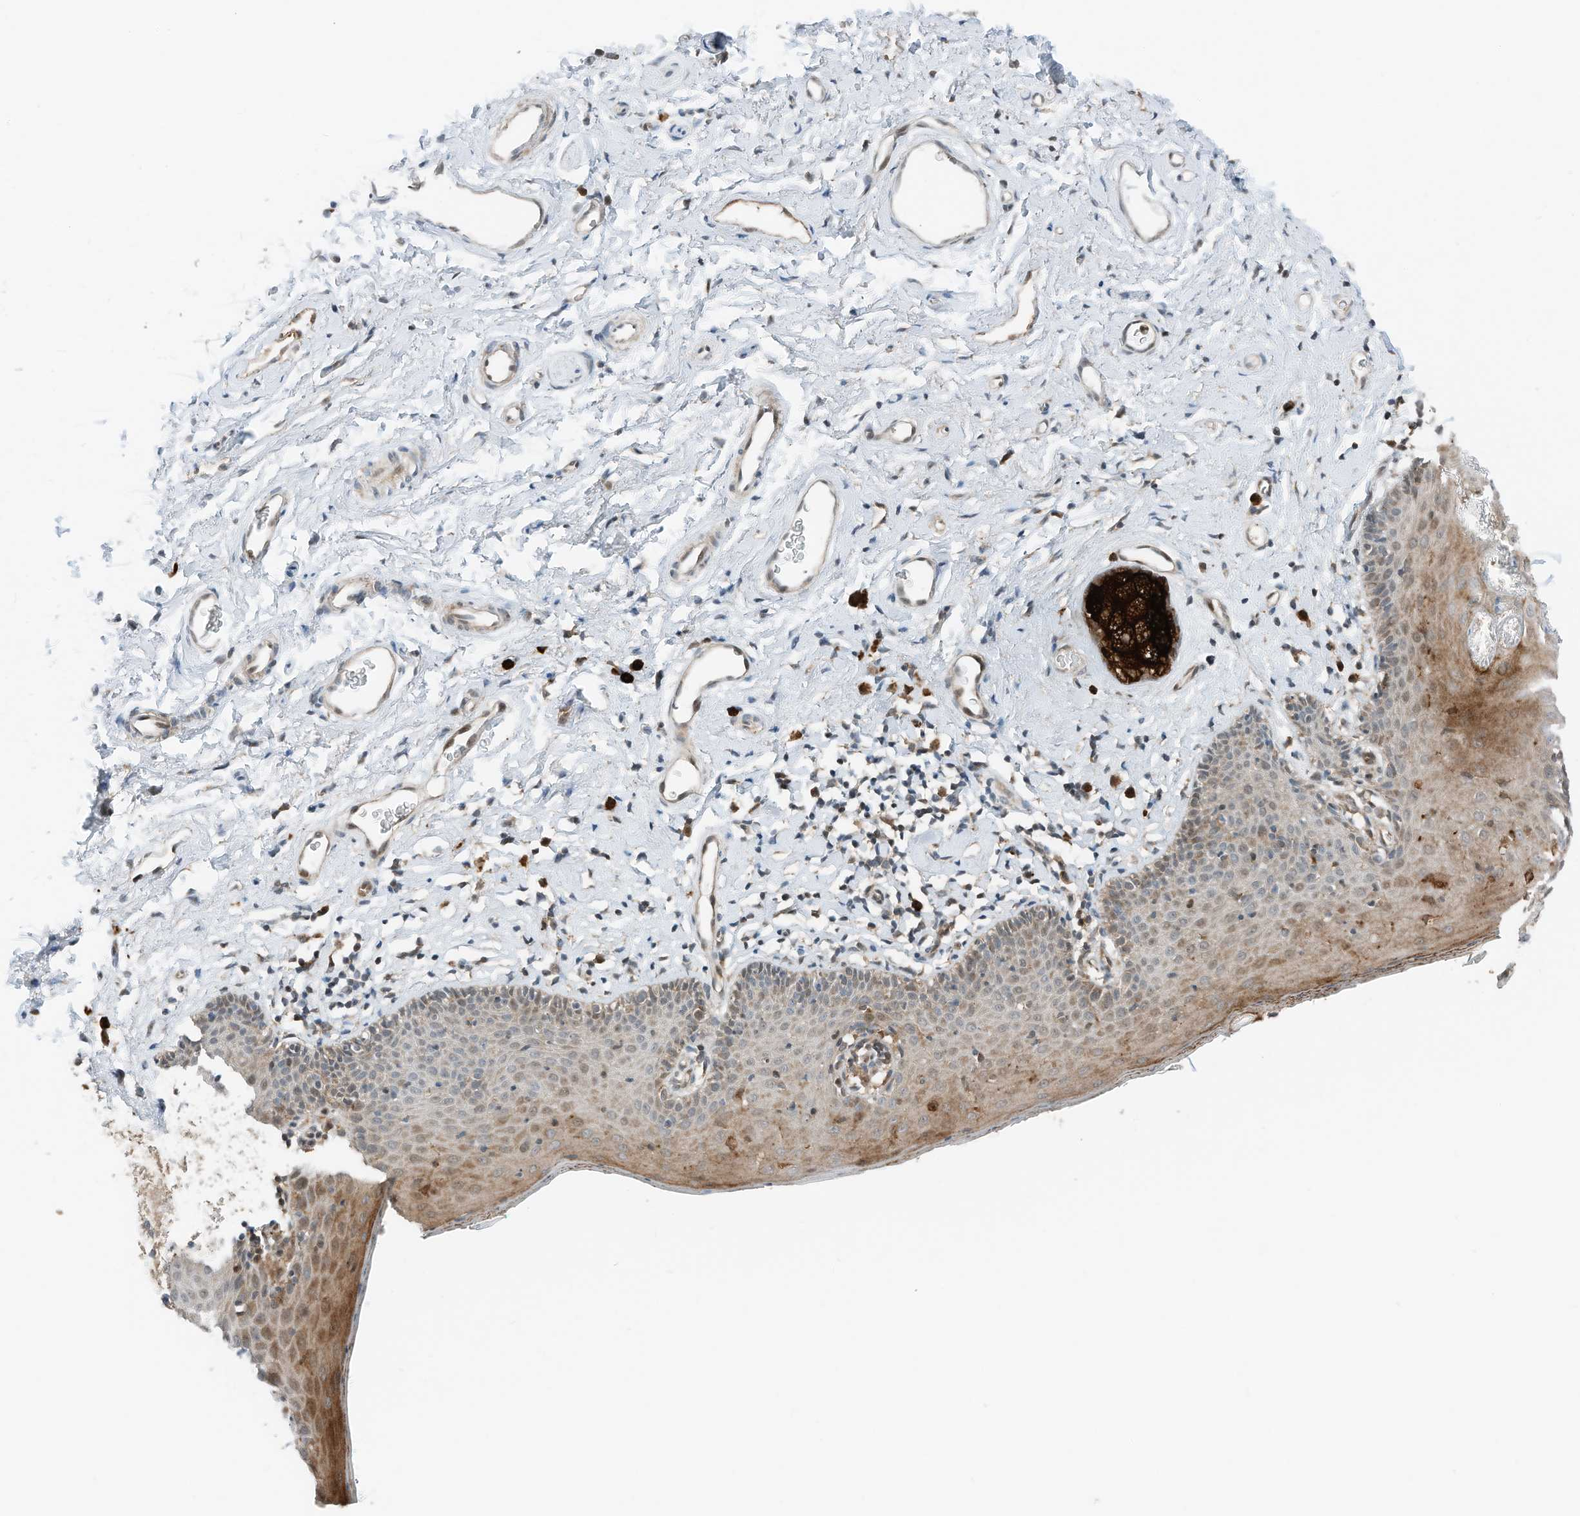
{"staining": {"intensity": "moderate", "quantity": ">75%", "location": "cytoplasmic/membranous,nuclear"}, "tissue": "skin", "cell_type": "Epidermal cells", "image_type": "normal", "snomed": [{"axis": "morphology", "description": "Normal tissue, NOS"}, {"axis": "topography", "description": "Vulva"}], "caption": "A brown stain highlights moderate cytoplasmic/membranous,nuclear positivity of a protein in epidermal cells of benign human skin. (Stains: DAB in brown, nuclei in blue, Microscopy: brightfield microscopy at high magnification).", "gene": "RMND1", "patient": {"sex": "female", "age": 66}}